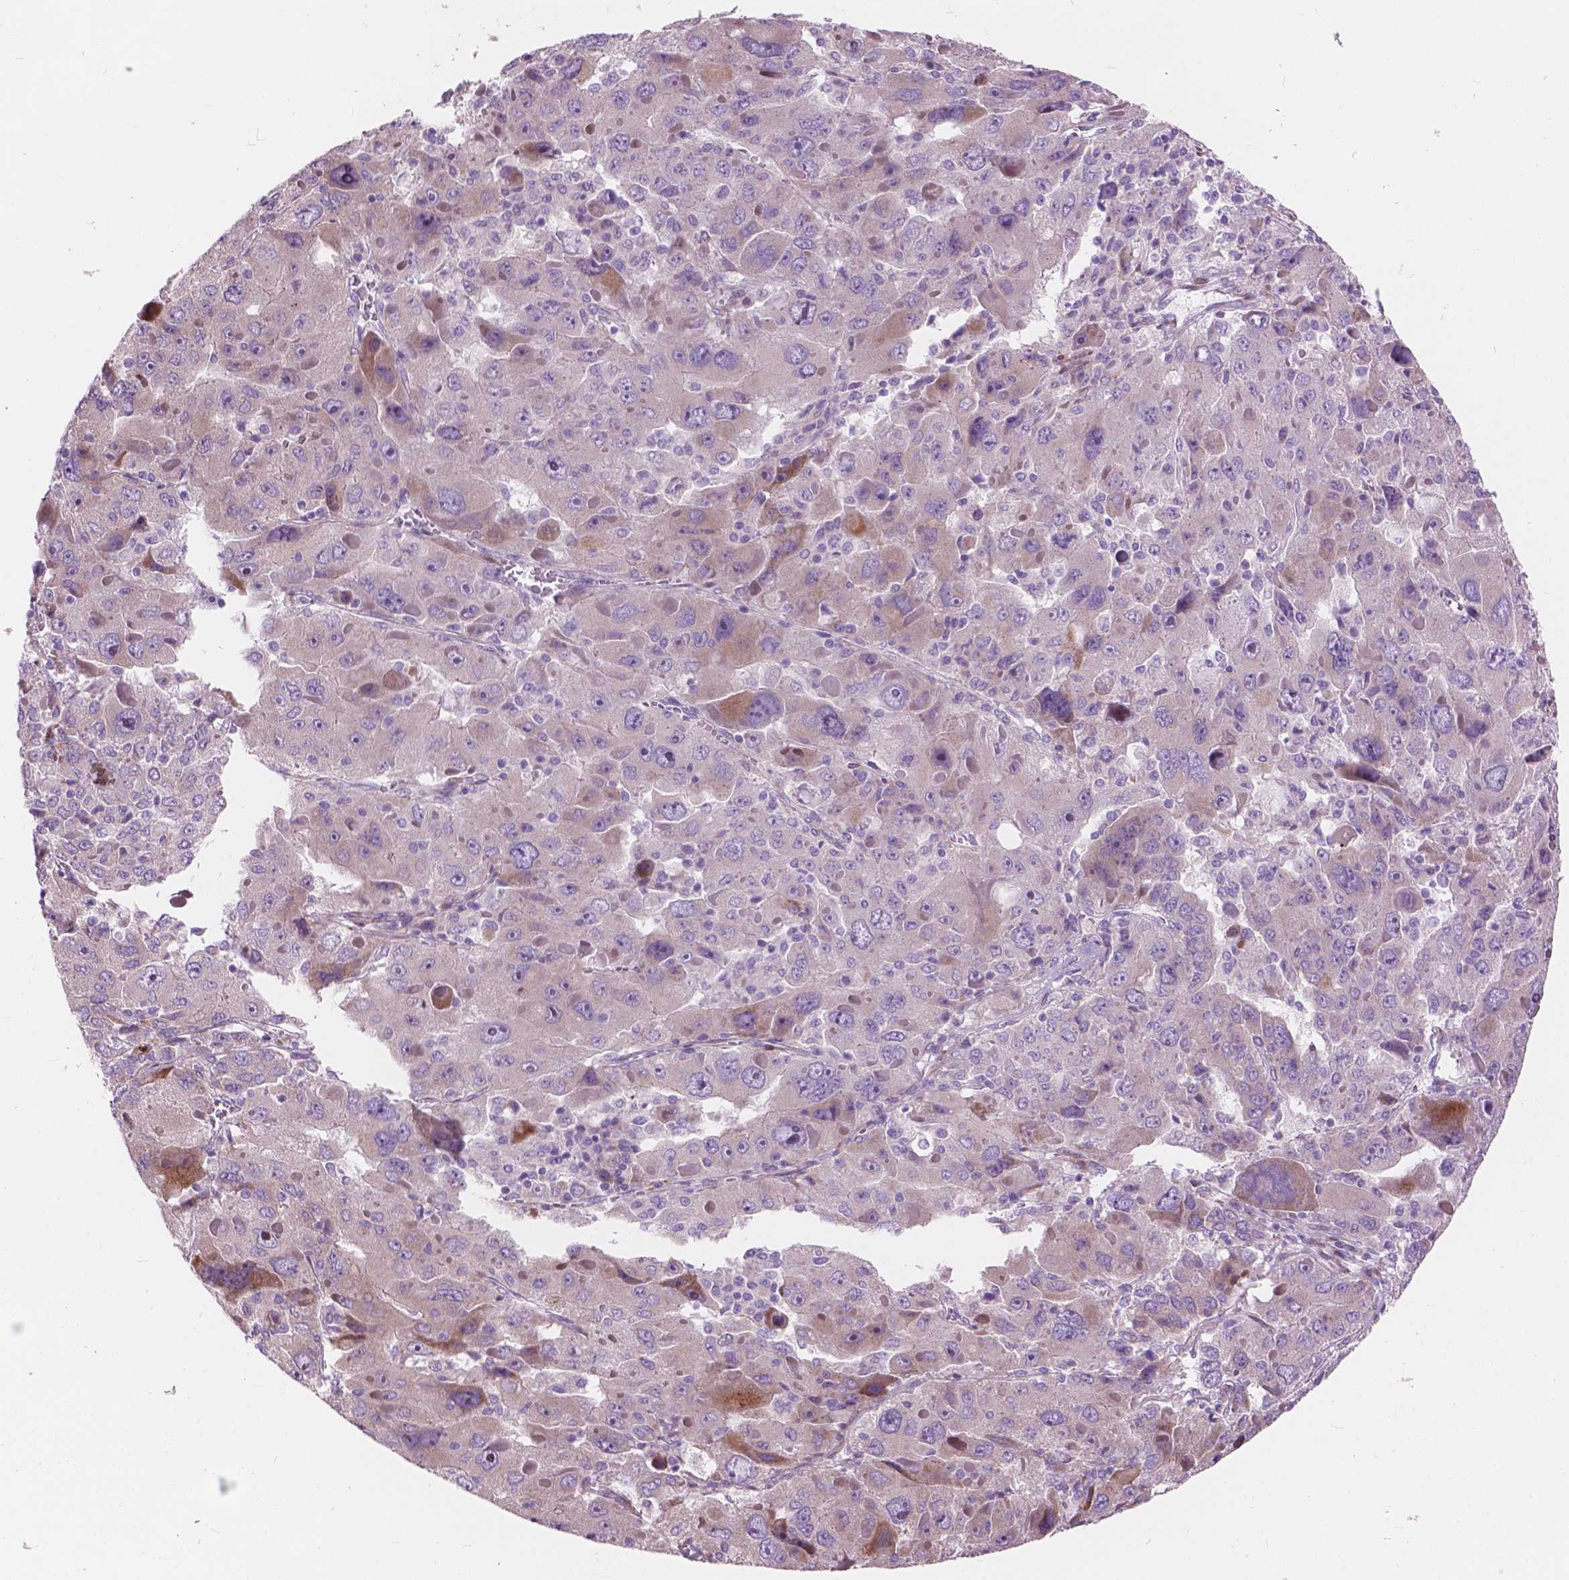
{"staining": {"intensity": "weak", "quantity": "<25%", "location": "cytoplasmic/membranous"}, "tissue": "liver cancer", "cell_type": "Tumor cells", "image_type": "cancer", "snomed": [{"axis": "morphology", "description": "Carcinoma, Hepatocellular, NOS"}, {"axis": "topography", "description": "Liver"}], "caption": "Immunohistochemistry photomicrograph of hepatocellular carcinoma (liver) stained for a protein (brown), which demonstrates no expression in tumor cells.", "gene": "MORN1", "patient": {"sex": "female", "age": 41}}